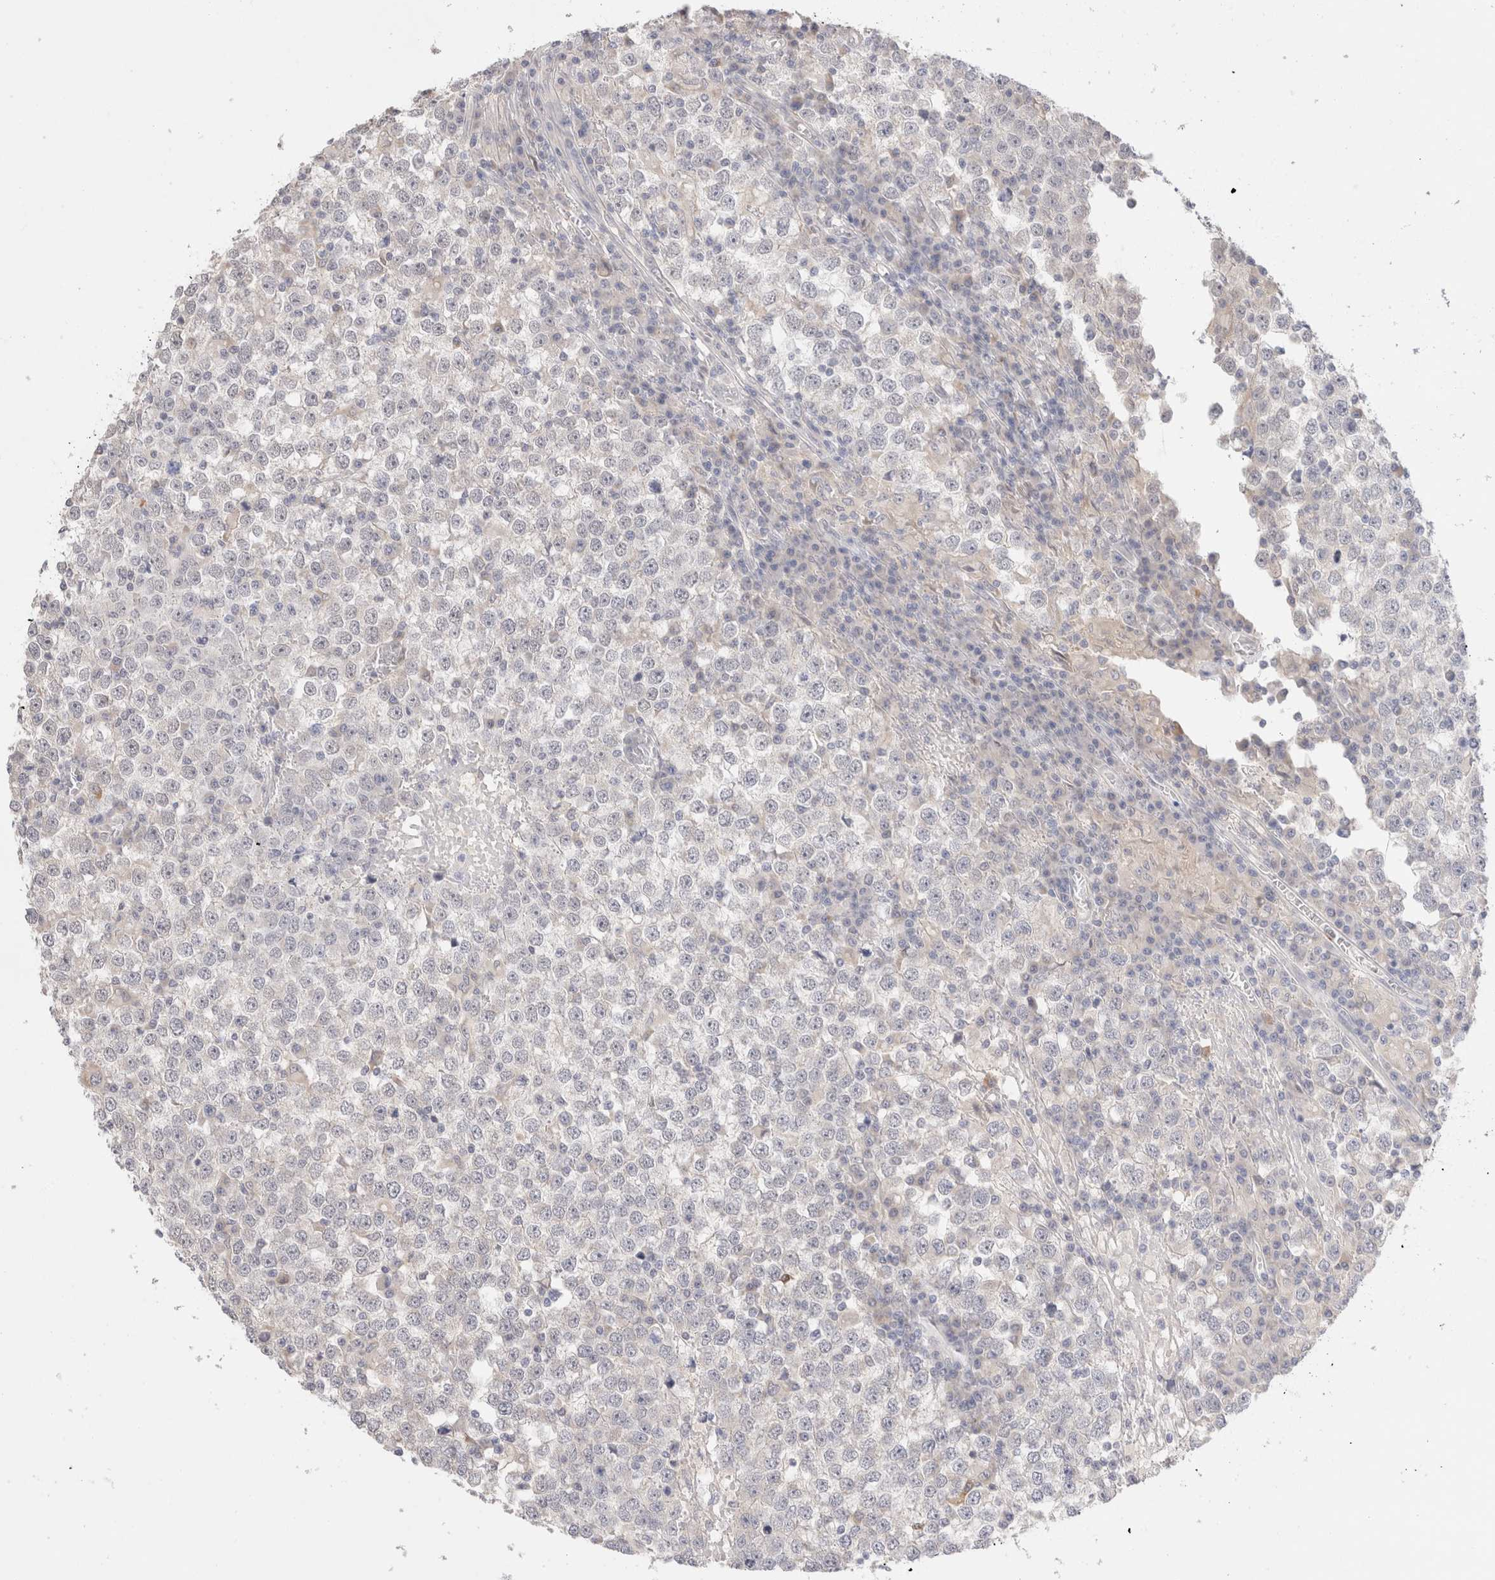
{"staining": {"intensity": "negative", "quantity": "none", "location": "none"}, "tissue": "testis cancer", "cell_type": "Tumor cells", "image_type": "cancer", "snomed": [{"axis": "morphology", "description": "Seminoma, NOS"}, {"axis": "topography", "description": "Testis"}], "caption": "Immunohistochemistry image of seminoma (testis) stained for a protein (brown), which reveals no expression in tumor cells.", "gene": "SPATA20", "patient": {"sex": "male", "age": 65}}